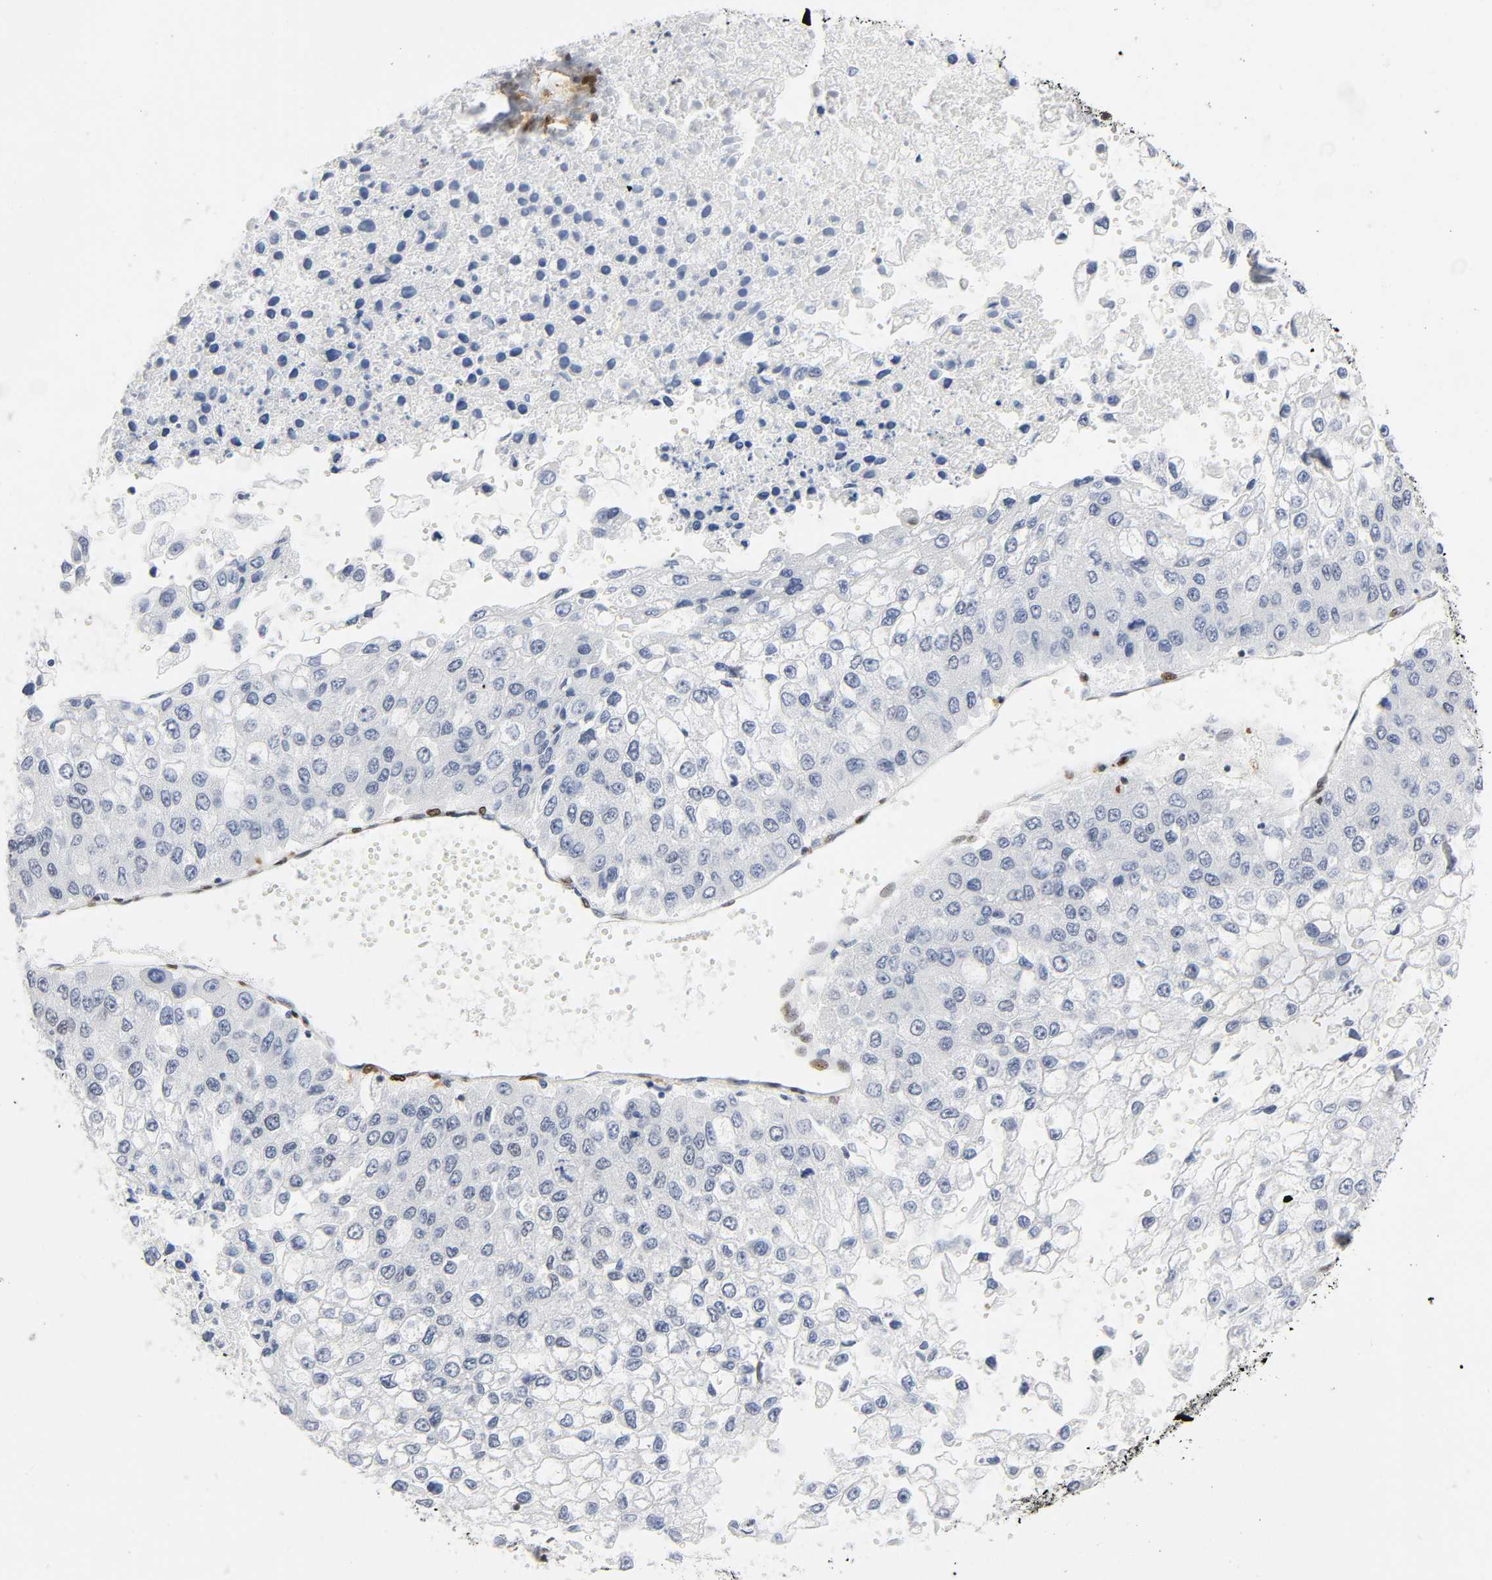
{"staining": {"intensity": "negative", "quantity": "none", "location": "none"}, "tissue": "liver cancer", "cell_type": "Tumor cells", "image_type": "cancer", "snomed": [{"axis": "morphology", "description": "Carcinoma, Hepatocellular, NOS"}, {"axis": "topography", "description": "Liver"}], "caption": "Tumor cells show no significant expression in liver cancer.", "gene": "WAS", "patient": {"sex": "female", "age": 66}}